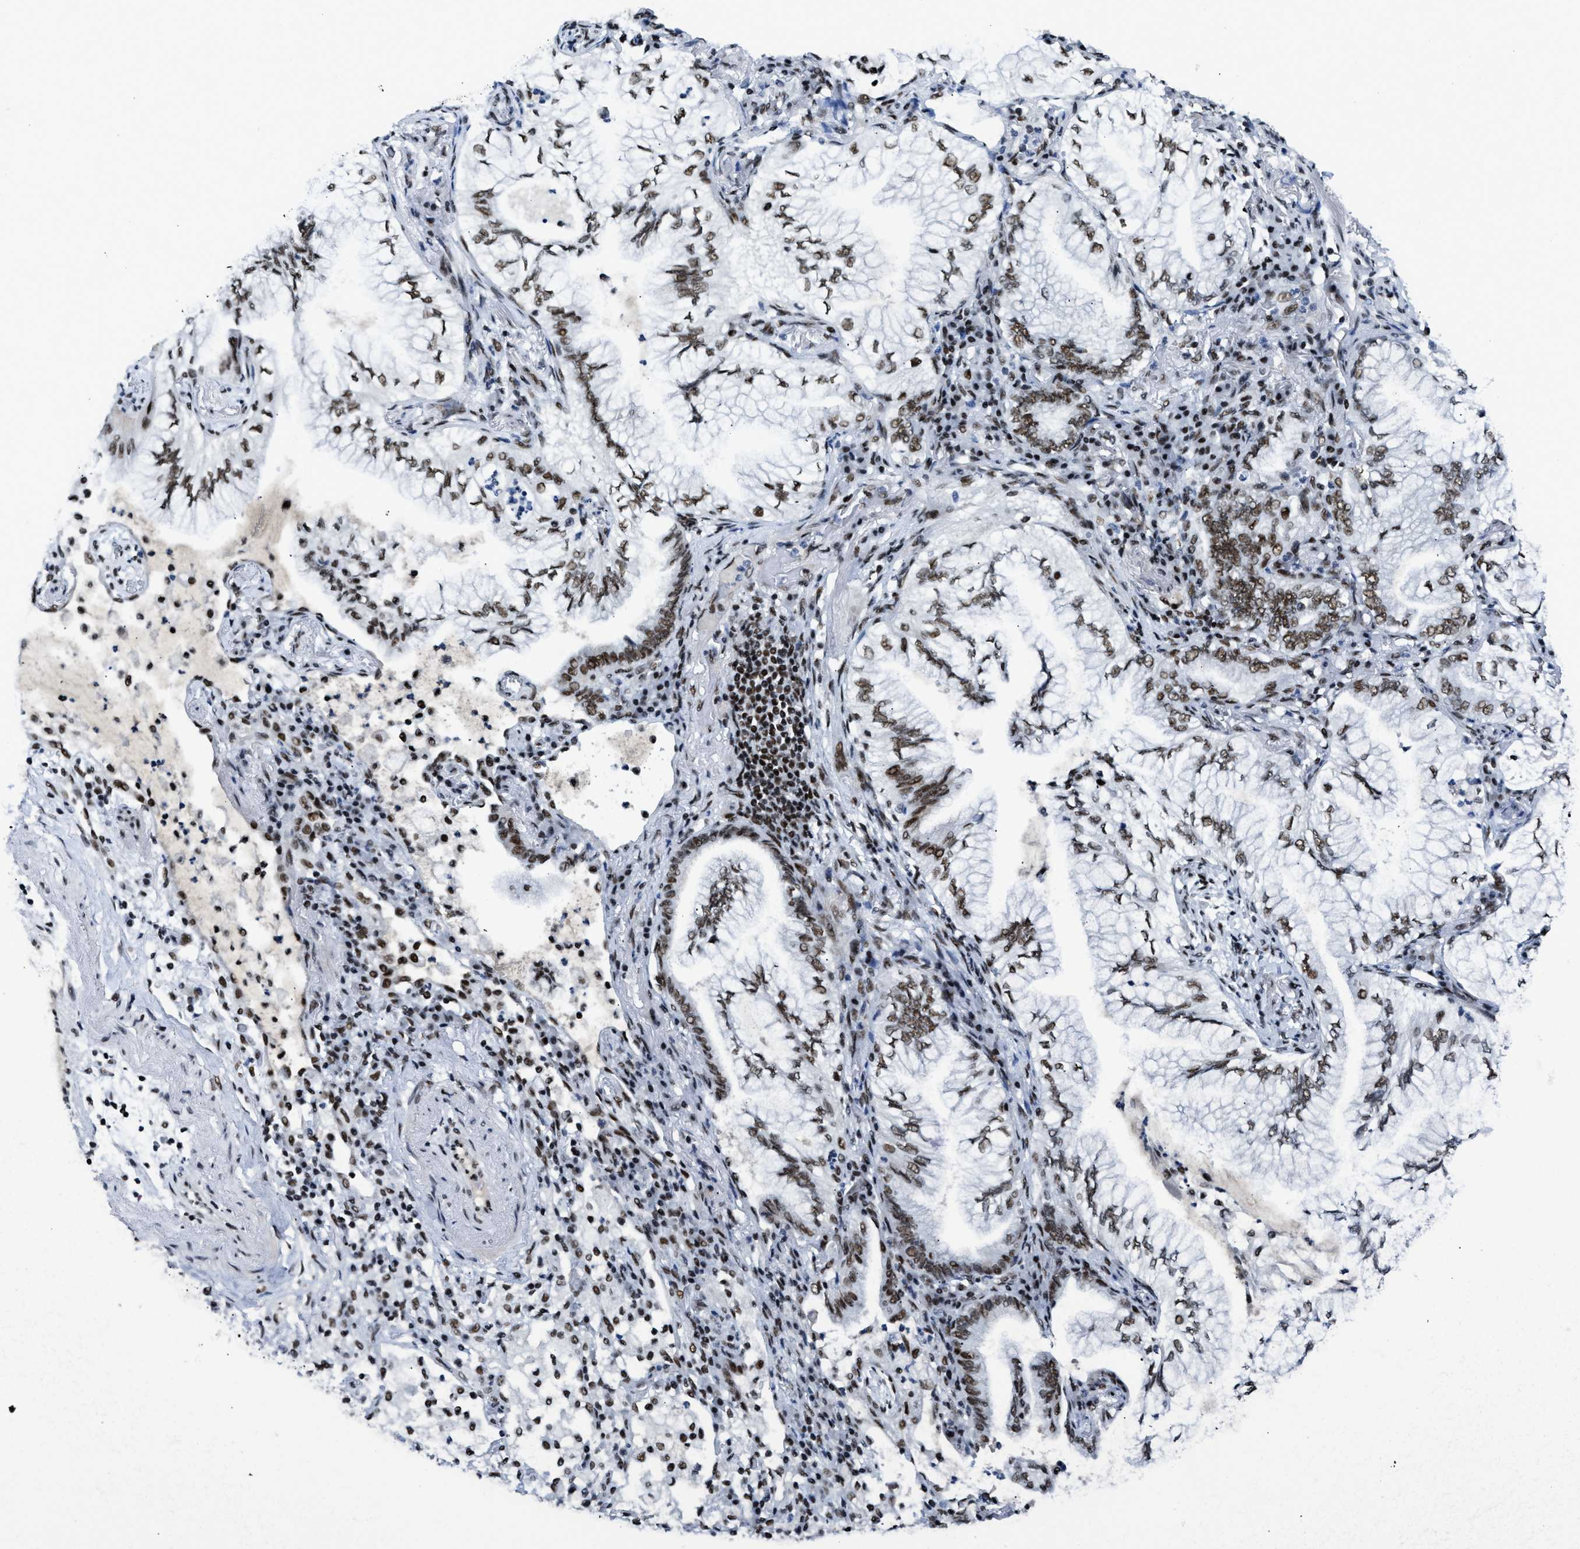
{"staining": {"intensity": "strong", "quantity": ">75%", "location": "nuclear"}, "tissue": "lung cancer", "cell_type": "Tumor cells", "image_type": "cancer", "snomed": [{"axis": "morphology", "description": "Adenocarcinoma, NOS"}, {"axis": "topography", "description": "Lung"}], "caption": "Strong nuclear positivity is appreciated in about >75% of tumor cells in adenocarcinoma (lung).", "gene": "SCAF4", "patient": {"sex": "female", "age": 70}}